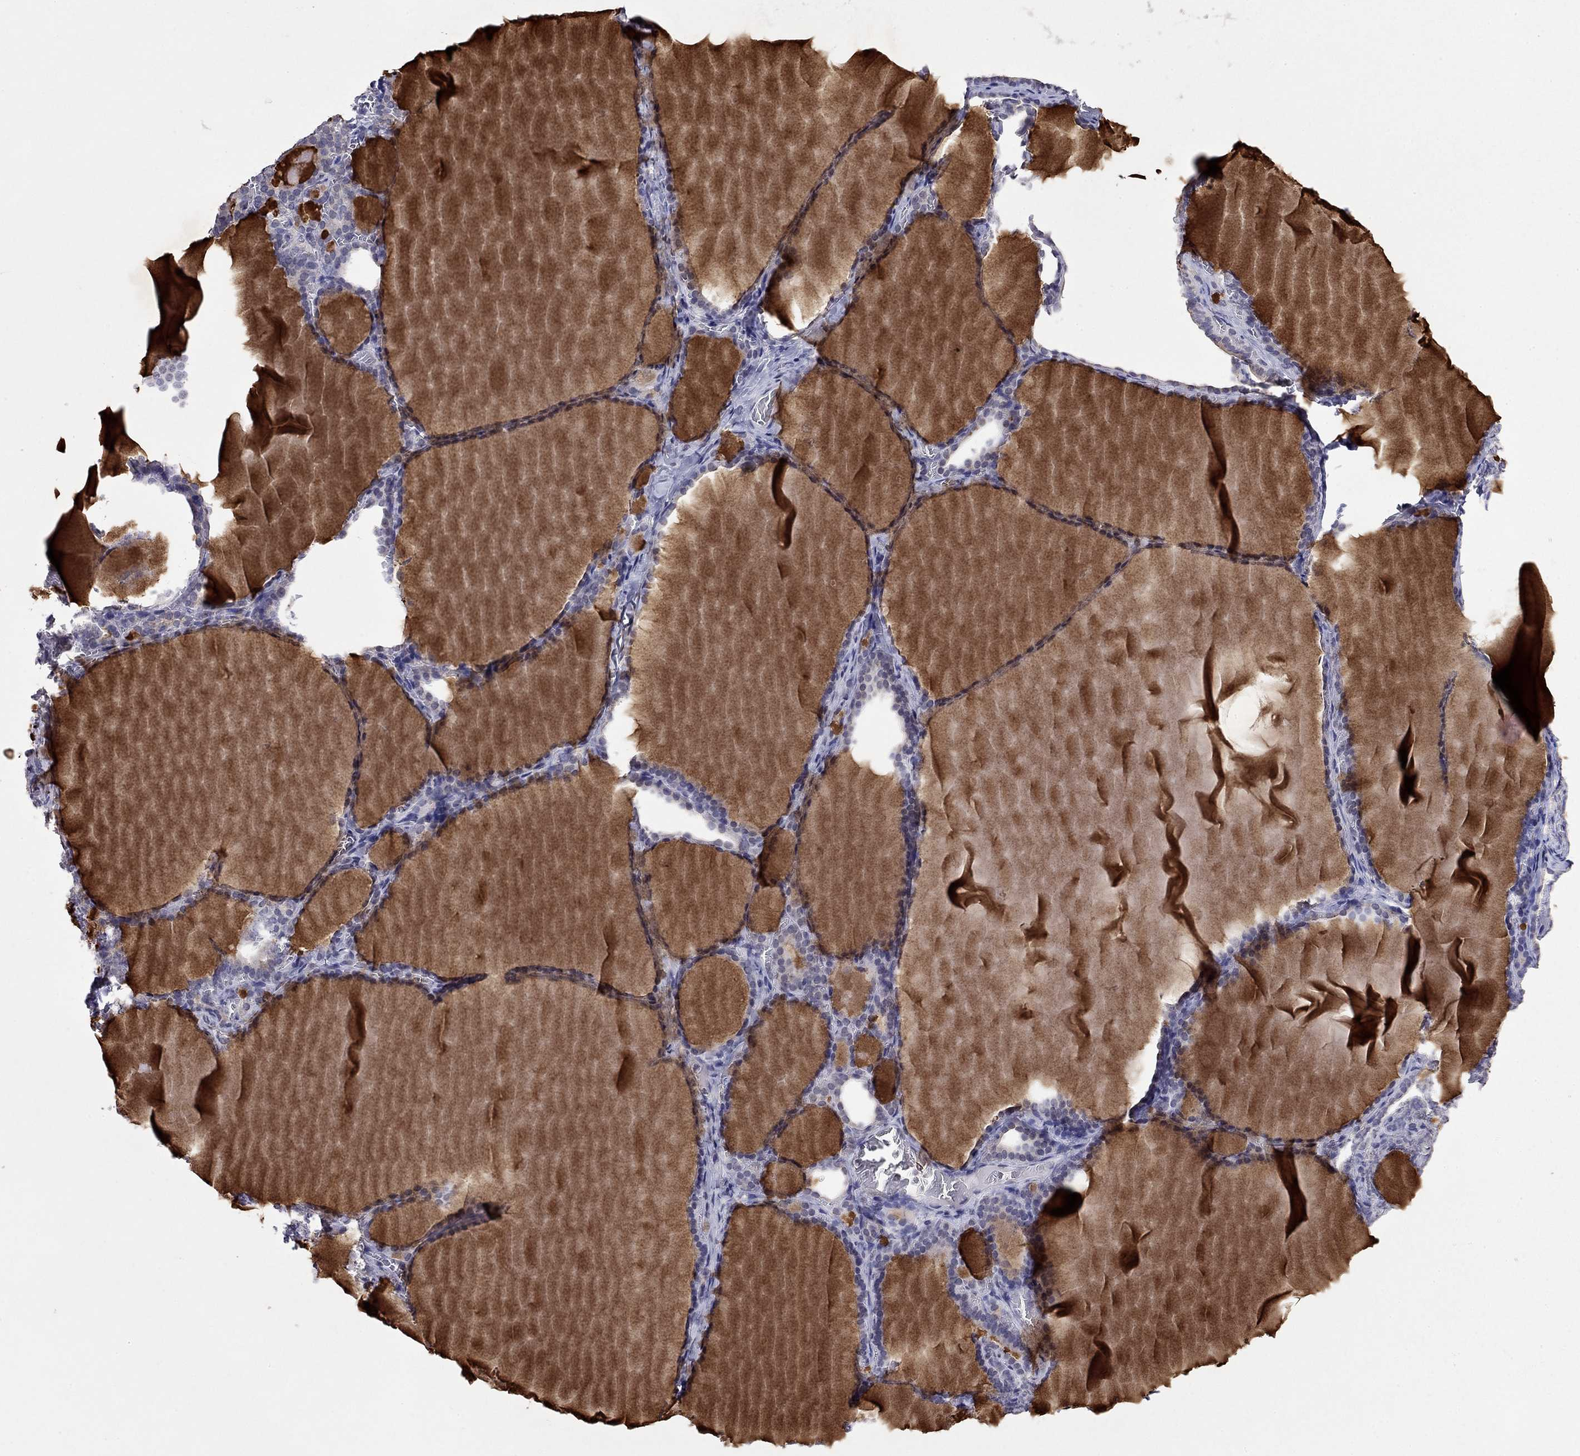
{"staining": {"intensity": "strong", "quantity": "25%-75%", "location": "cytoplasmic/membranous"}, "tissue": "thyroid gland", "cell_type": "Glandular cells", "image_type": "normal", "snomed": [{"axis": "morphology", "description": "Normal tissue, NOS"}, {"axis": "morphology", "description": "Hyperplasia, NOS"}, {"axis": "topography", "description": "Thyroid gland"}], "caption": "Immunohistochemical staining of normal thyroid gland demonstrates high levels of strong cytoplasmic/membranous positivity in about 25%-75% of glandular cells. The staining was performed using DAB (3,3'-diaminobenzidine), with brown indicating positive protein expression. Nuclei are stained blue with hematoxylin.", "gene": "WNK3", "patient": {"sex": "female", "age": 27}}